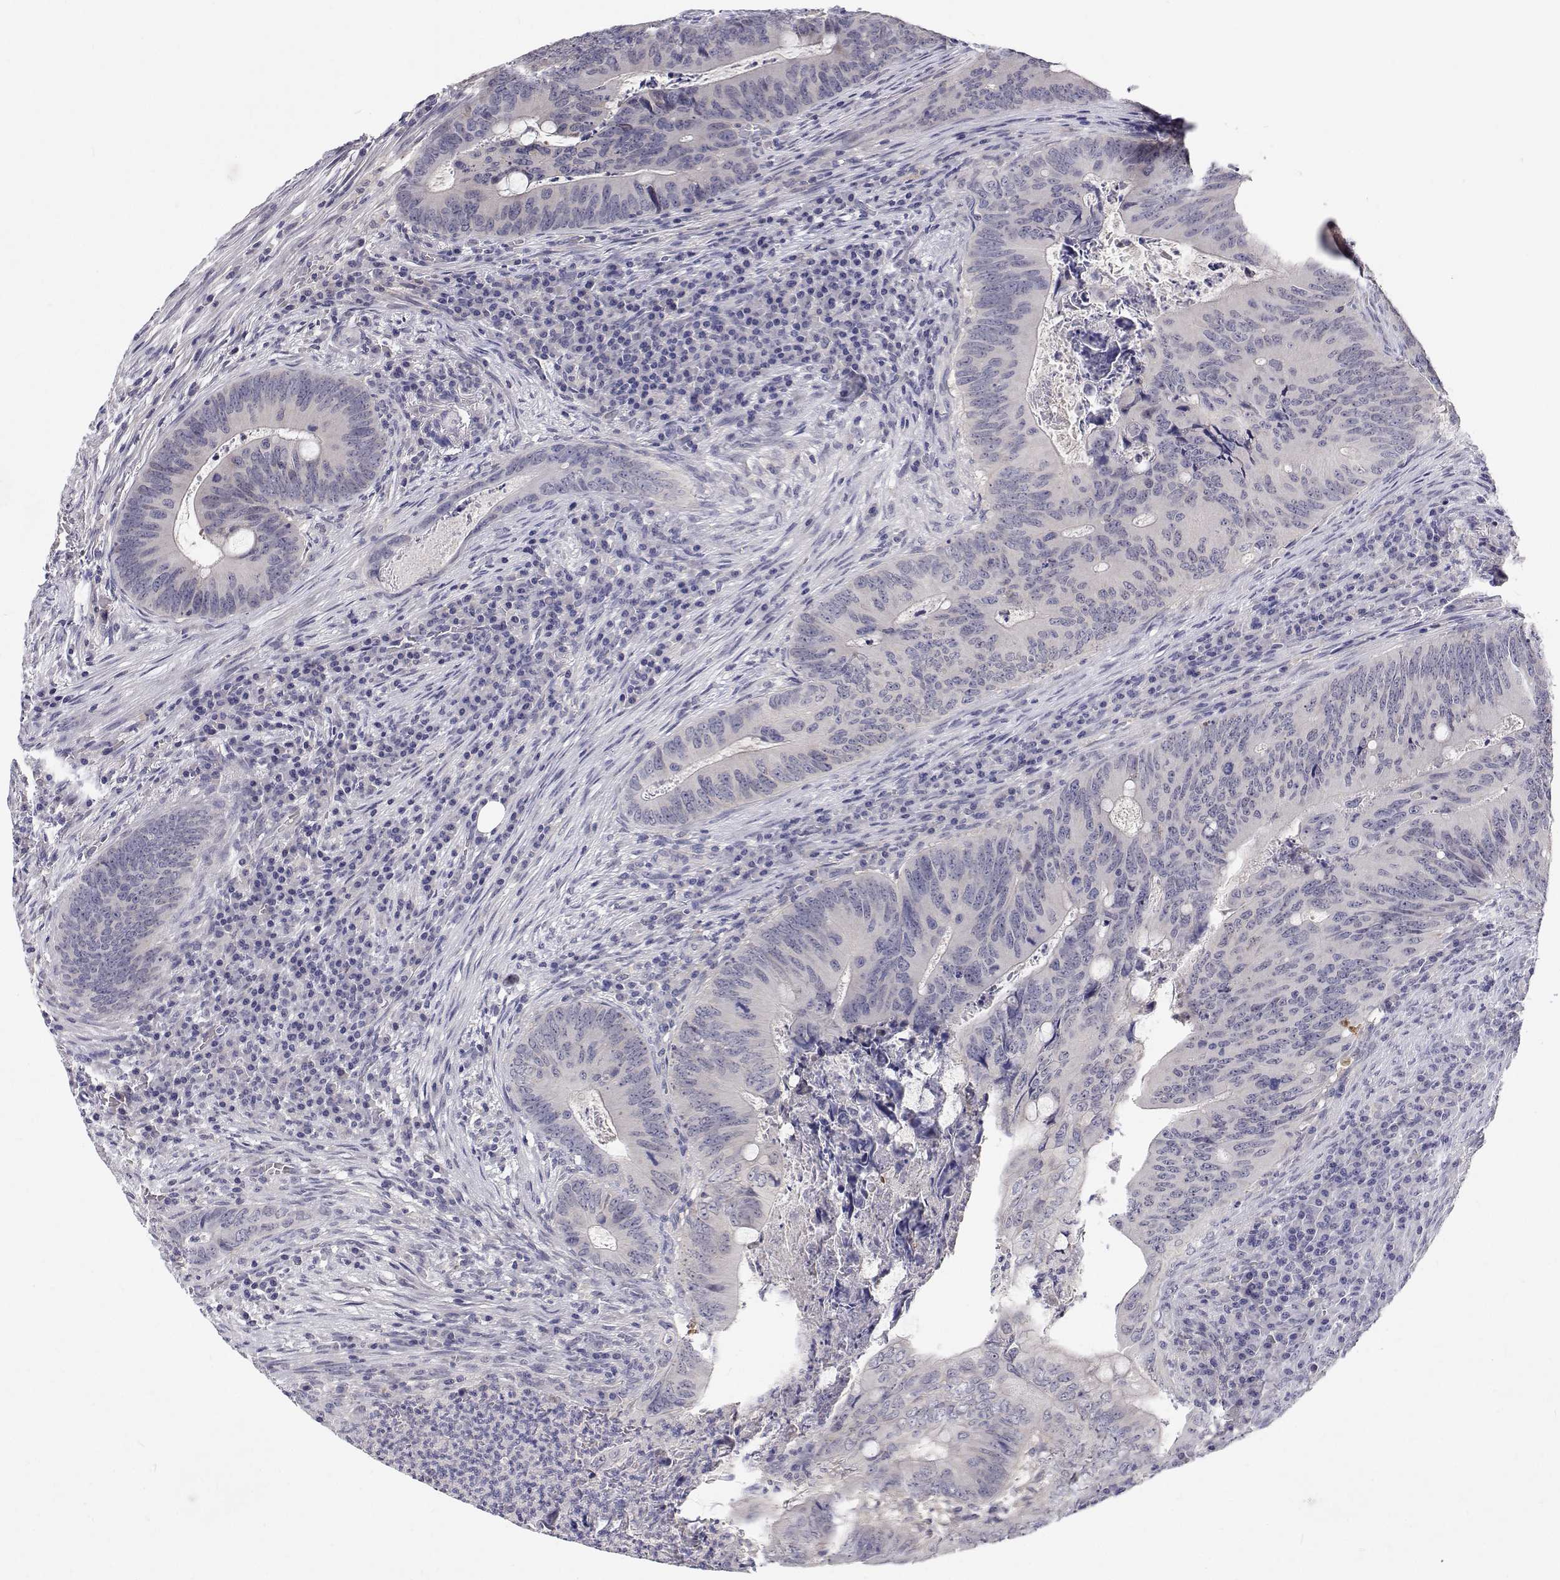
{"staining": {"intensity": "negative", "quantity": "none", "location": "none"}, "tissue": "colorectal cancer", "cell_type": "Tumor cells", "image_type": "cancer", "snomed": [{"axis": "morphology", "description": "Adenocarcinoma, NOS"}, {"axis": "topography", "description": "Colon"}], "caption": "Tumor cells are negative for protein expression in human adenocarcinoma (colorectal).", "gene": "MYPN", "patient": {"sex": "female", "age": 74}}